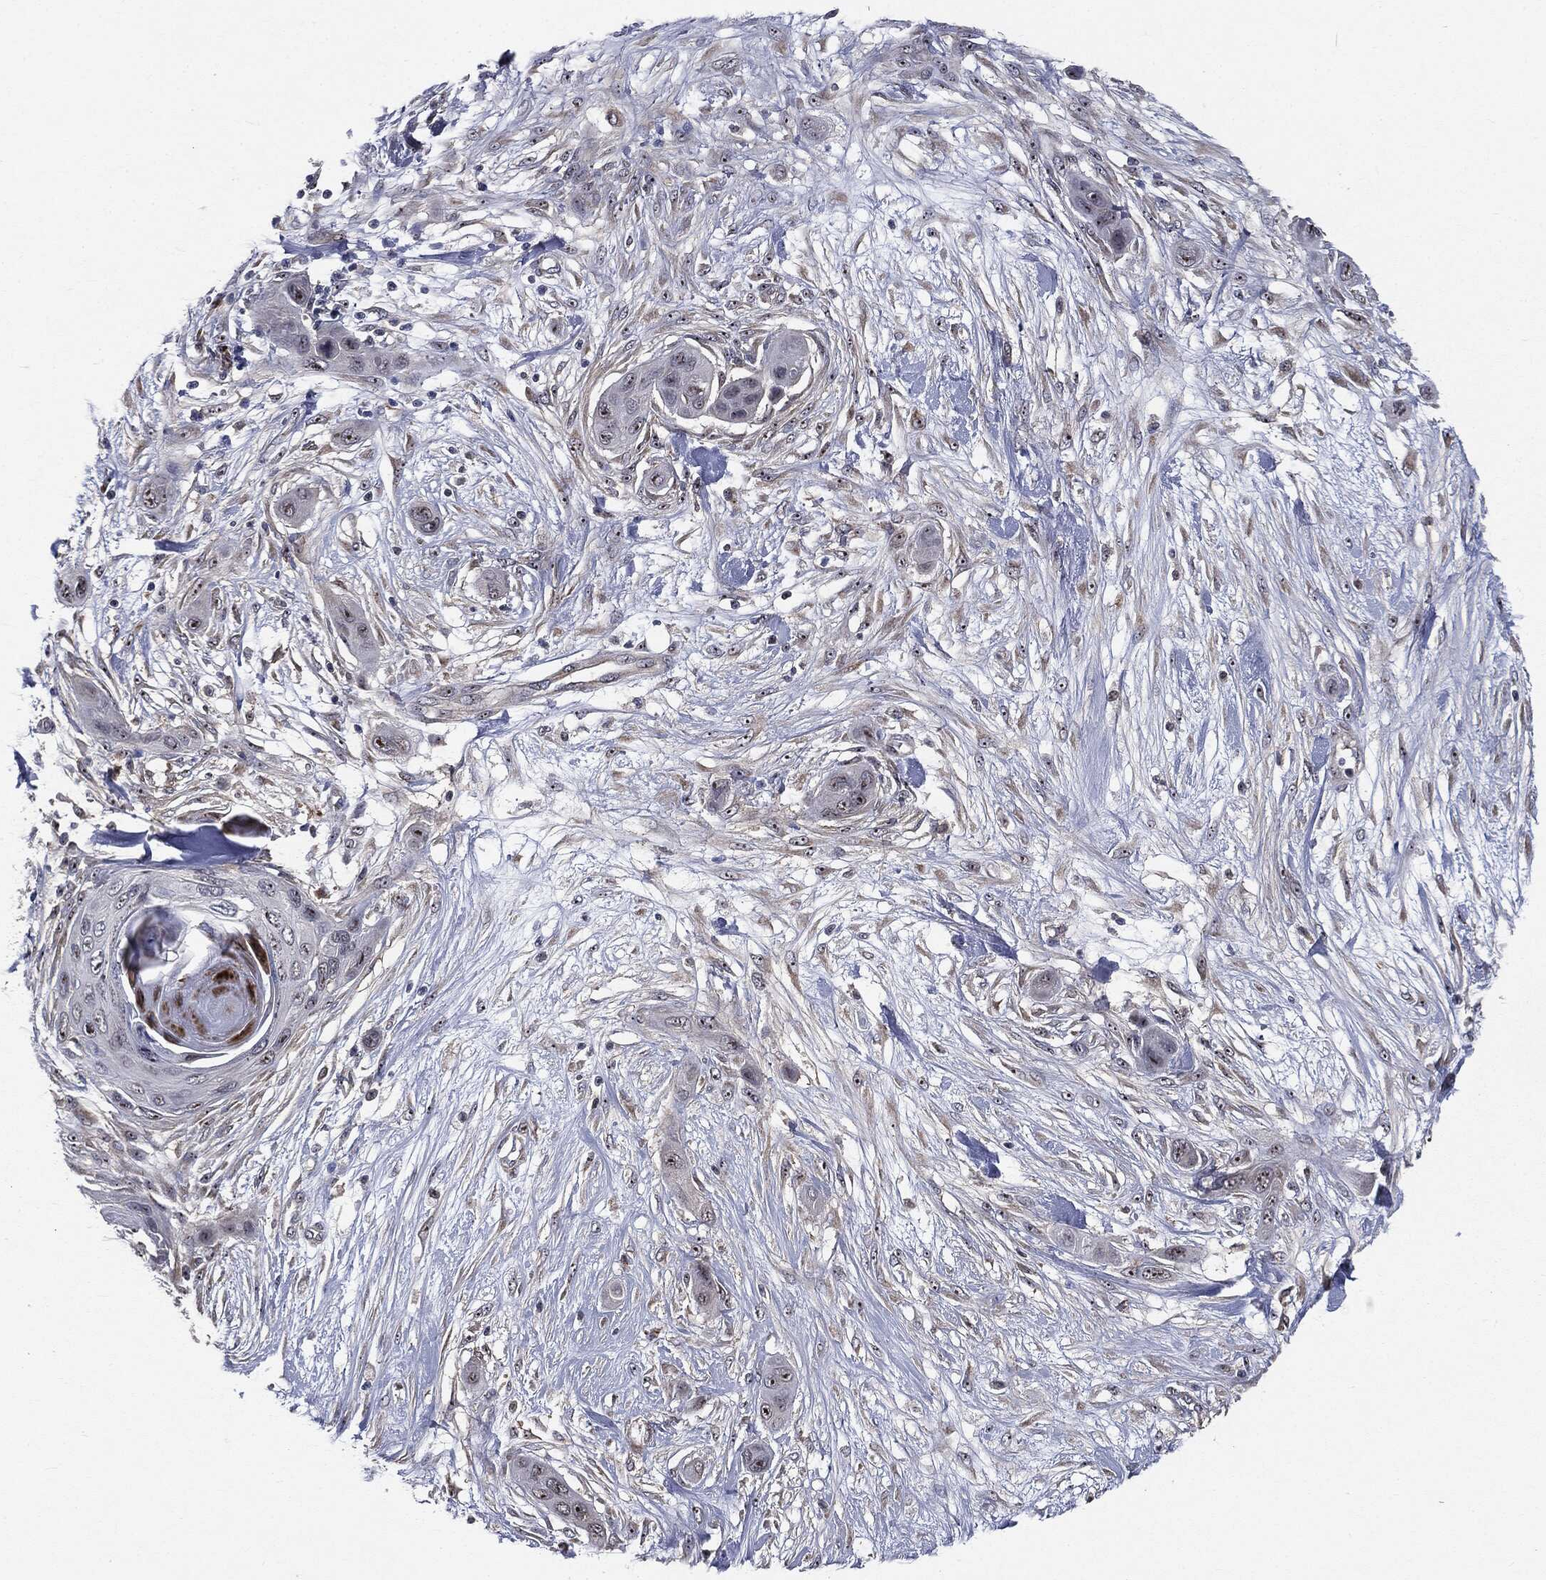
{"staining": {"intensity": "negative", "quantity": "none", "location": "none"}, "tissue": "skin cancer", "cell_type": "Tumor cells", "image_type": "cancer", "snomed": [{"axis": "morphology", "description": "Squamous cell carcinoma, NOS"}, {"axis": "topography", "description": "Skin"}], "caption": "The histopathology image shows no significant expression in tumor cells of skin cancer (squamous cell carcinoma). (DAB (3,3'-diaminobenzidine) immunohistochemistry (IHC) visualized using brightfield microscopy, high magnification).", "gene": "TRMT1L", "patient": {"sex": "male", "age": 79}}